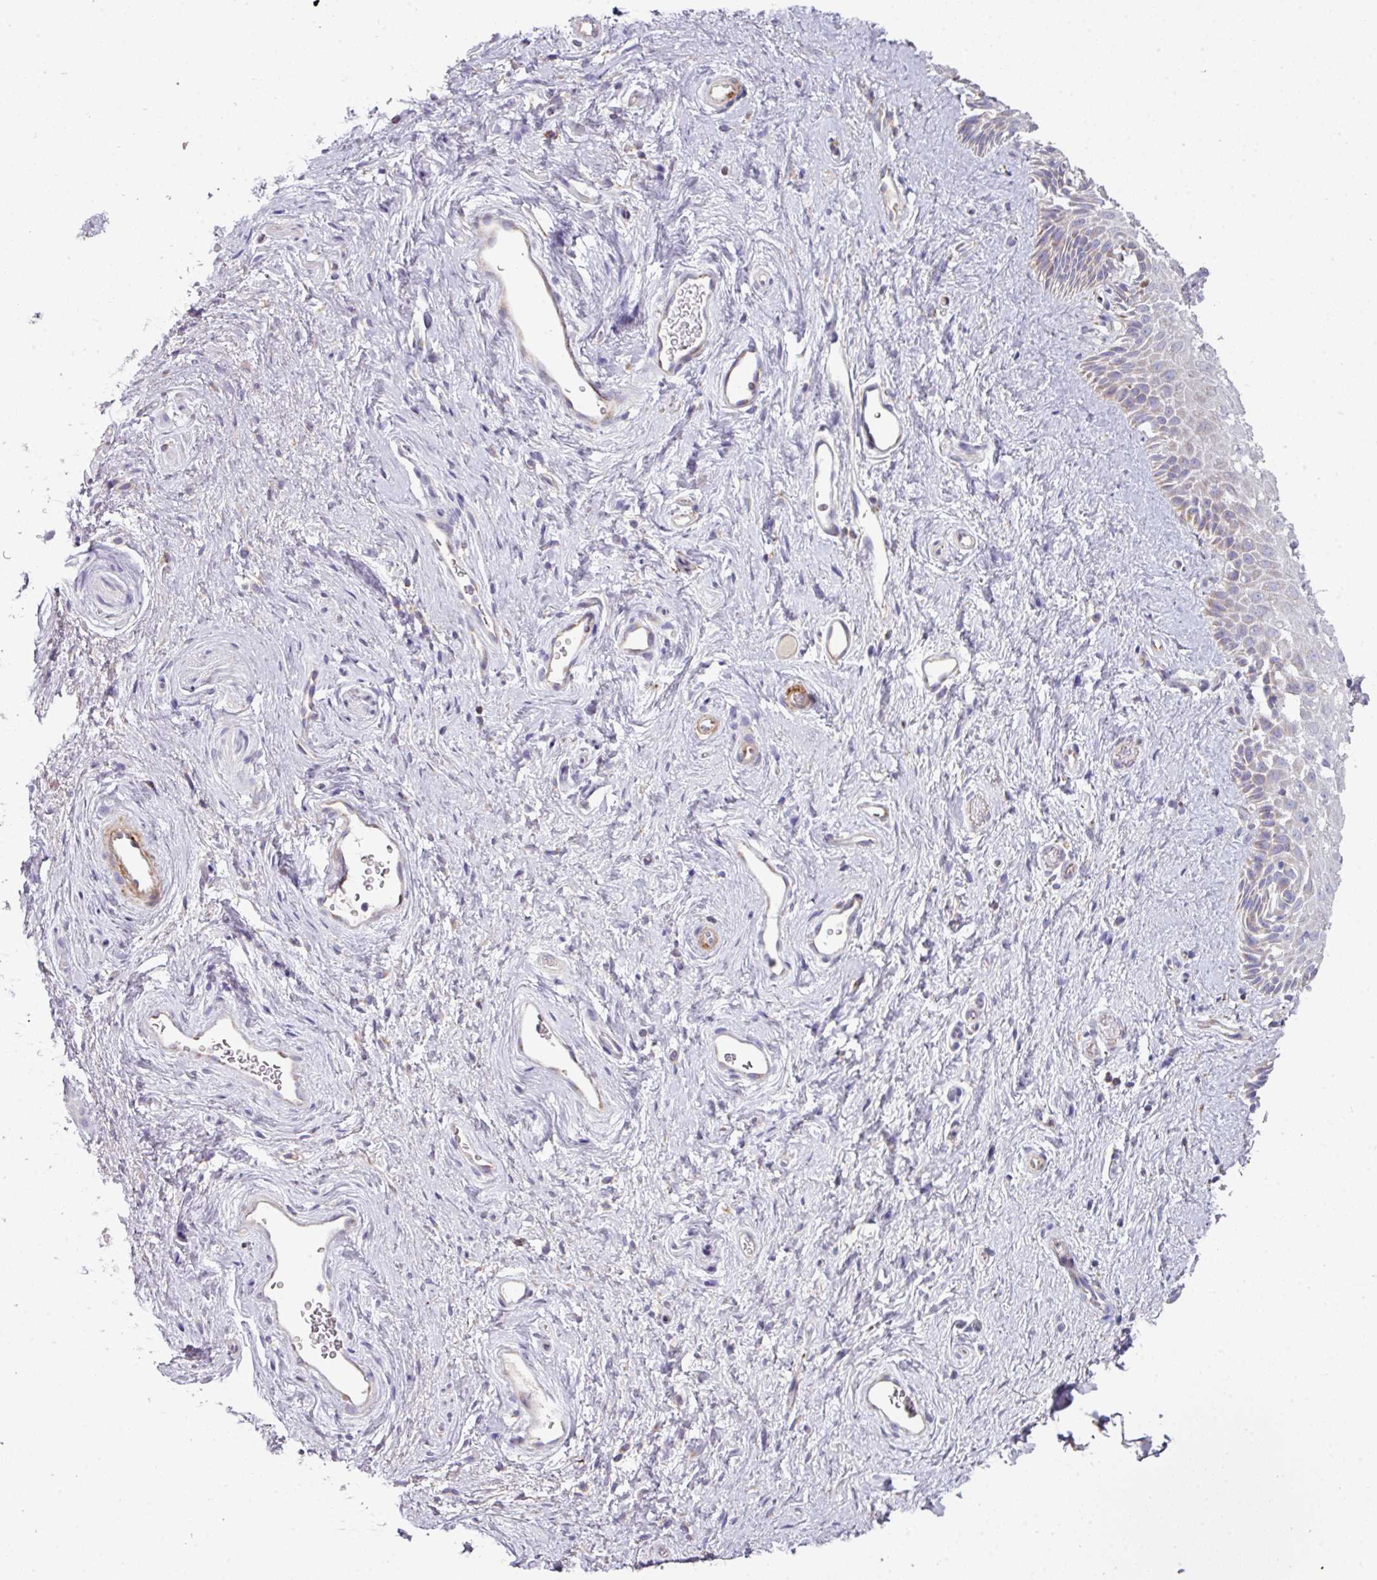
{"staining": {"intensity": "negative", "quantity": "none", "location": "none"}, "tissue": "vagina", "cell_type": "Squamous epithelial cells", "image_type": "normal", "snomed": [{"axis": "morphology", "description": "Normal tissue, NOS"}, {"axis": "topography", "description": "Vagina"}], "caption": "Immunohistochemical staining of normal vagina shows no significant positivity in squamous epithelial cells. The staining was performed using DAB to visualize the protein expression in brown, while the nuclei were stained in blue with hematoxylin (Magnification: 20x).", "gene": "ENSG00000260170", "patient": {"sex": "female", "age": 47}}